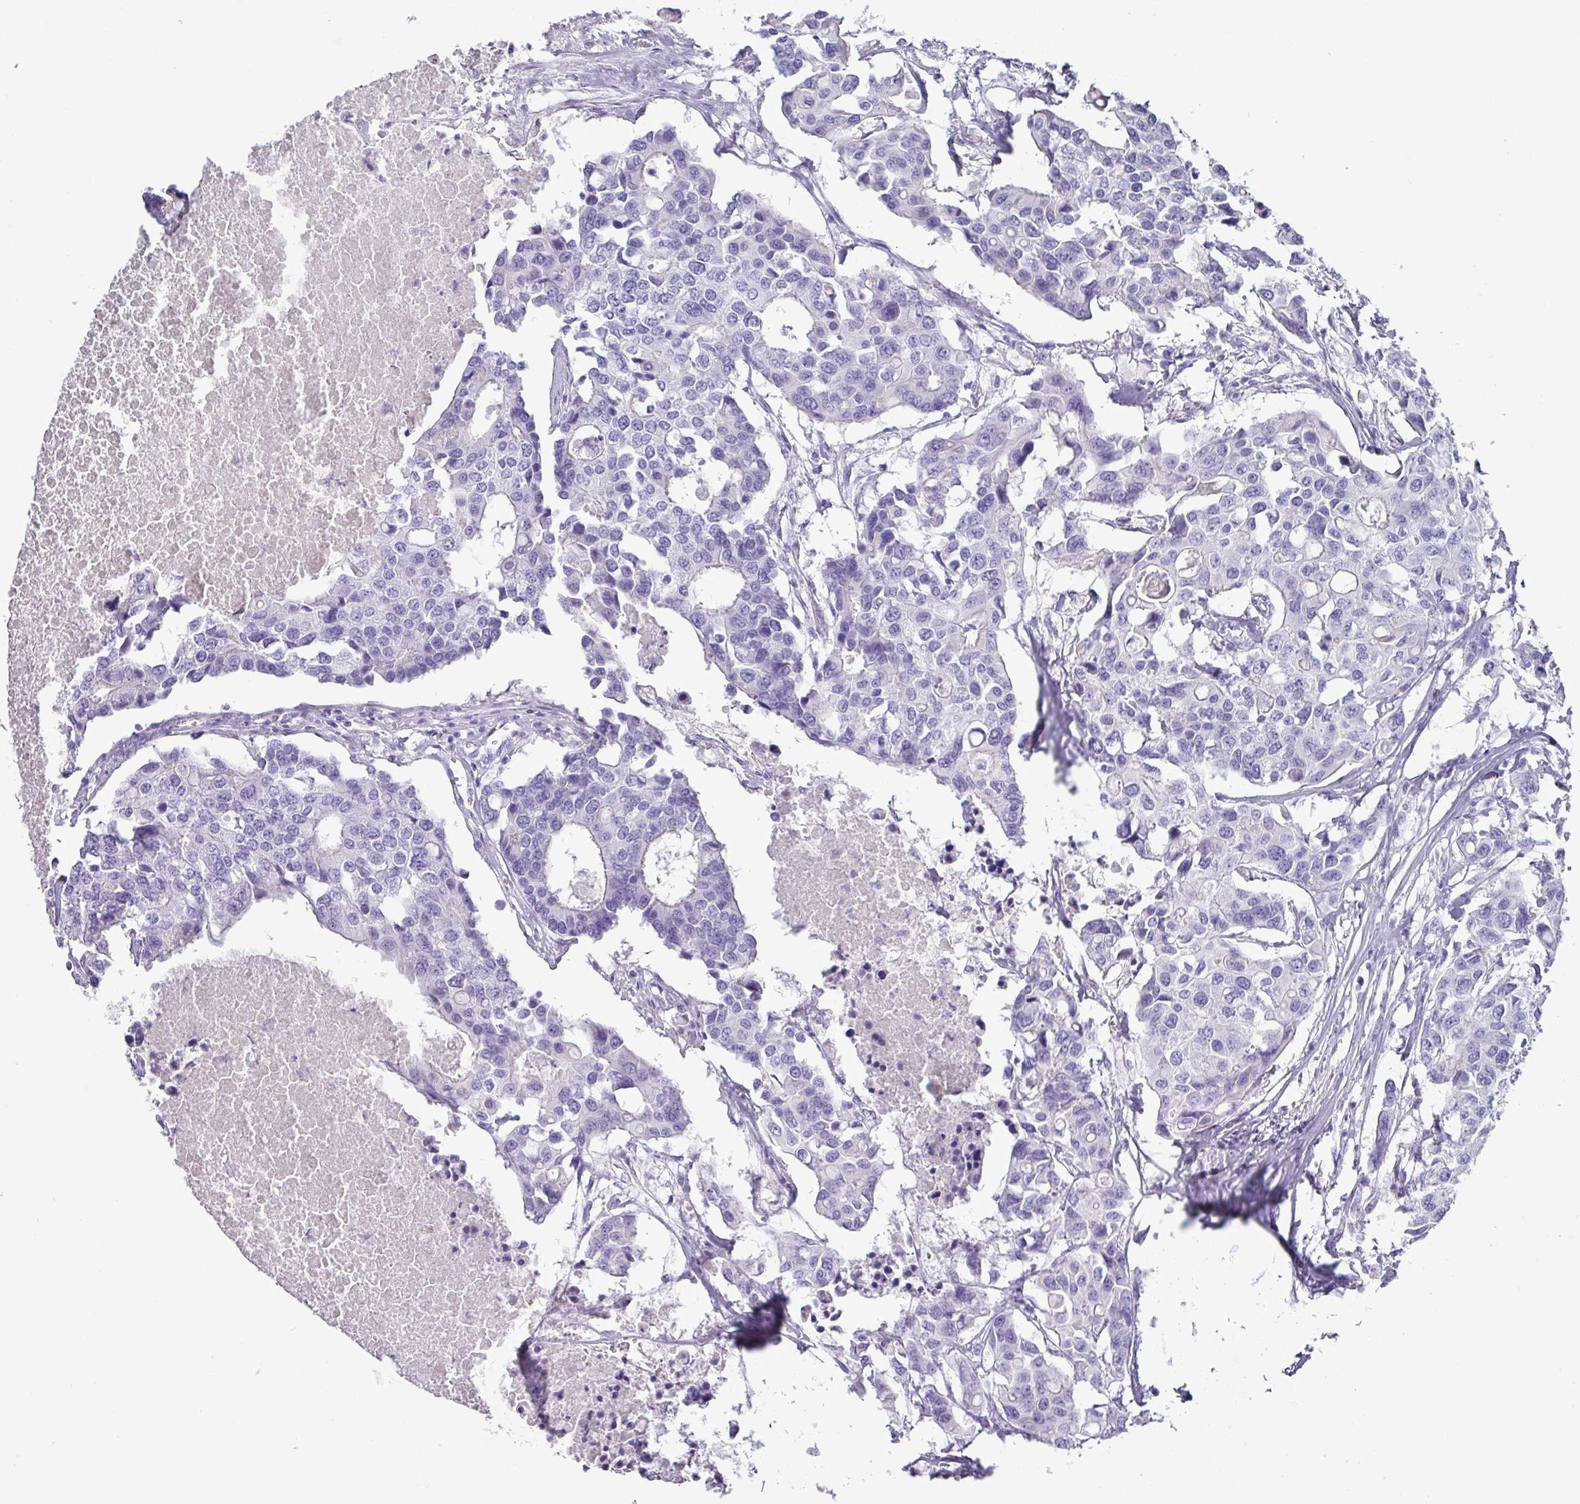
{"staining": {"intensity": "negative", "quantity": "none", "location": "none"}, "tissue": "colorectal cancer", "cell_type": "Tumor cells", "image_type": "cancer", "snomed": [{"axis": "morphology", "description": "Adenocarcinoma, NOS"}, {"axis": "topography", "description": "Colon"}], "caption": "Tumor cells are negative for brown protein staining in colorectal cancer. (IHC, brightfield microscopy, high magnification).", "gene": "GSTA3", "patient": {"sex": "male", "age": 77}}